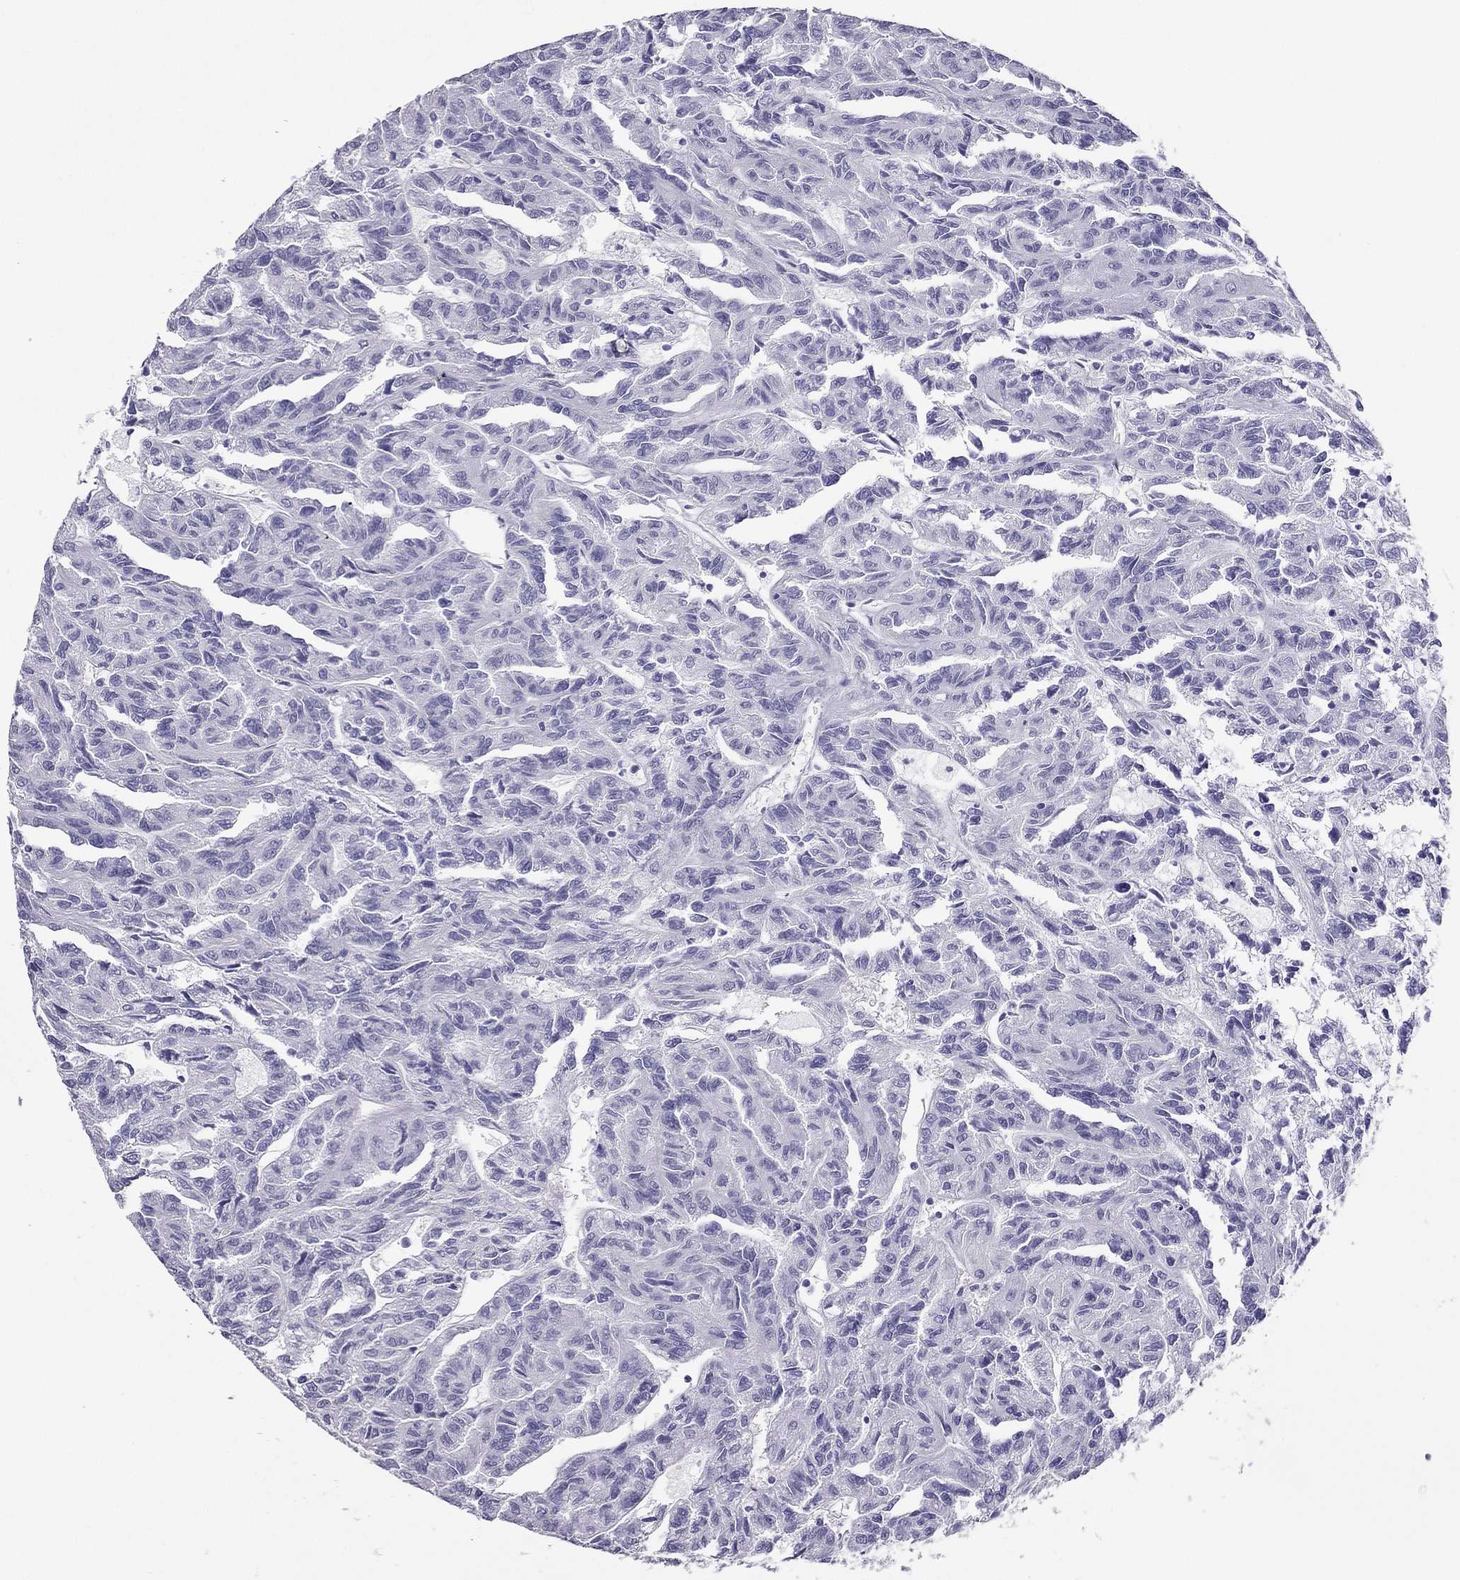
{"staining": {"intensity": "negative", "quantity": "none", "location": "none"}, "tissue": "renal cancer", "cell_type": "Tumor cells", "image_type": "cancer", "snomed": [{"axis": "morphology", "description": "Adenocarcinoma, NOS"}, {"axis": "topography", "description": "Kidney"}], "caption": "Tumor cells show no significant expression in renal cancer. (DAB (3,3'-diaminobenzidine) IHC with hematoxylin counter stain).", "gene": "PDE6A", "patient": {"sex": "male", "age": 79}}